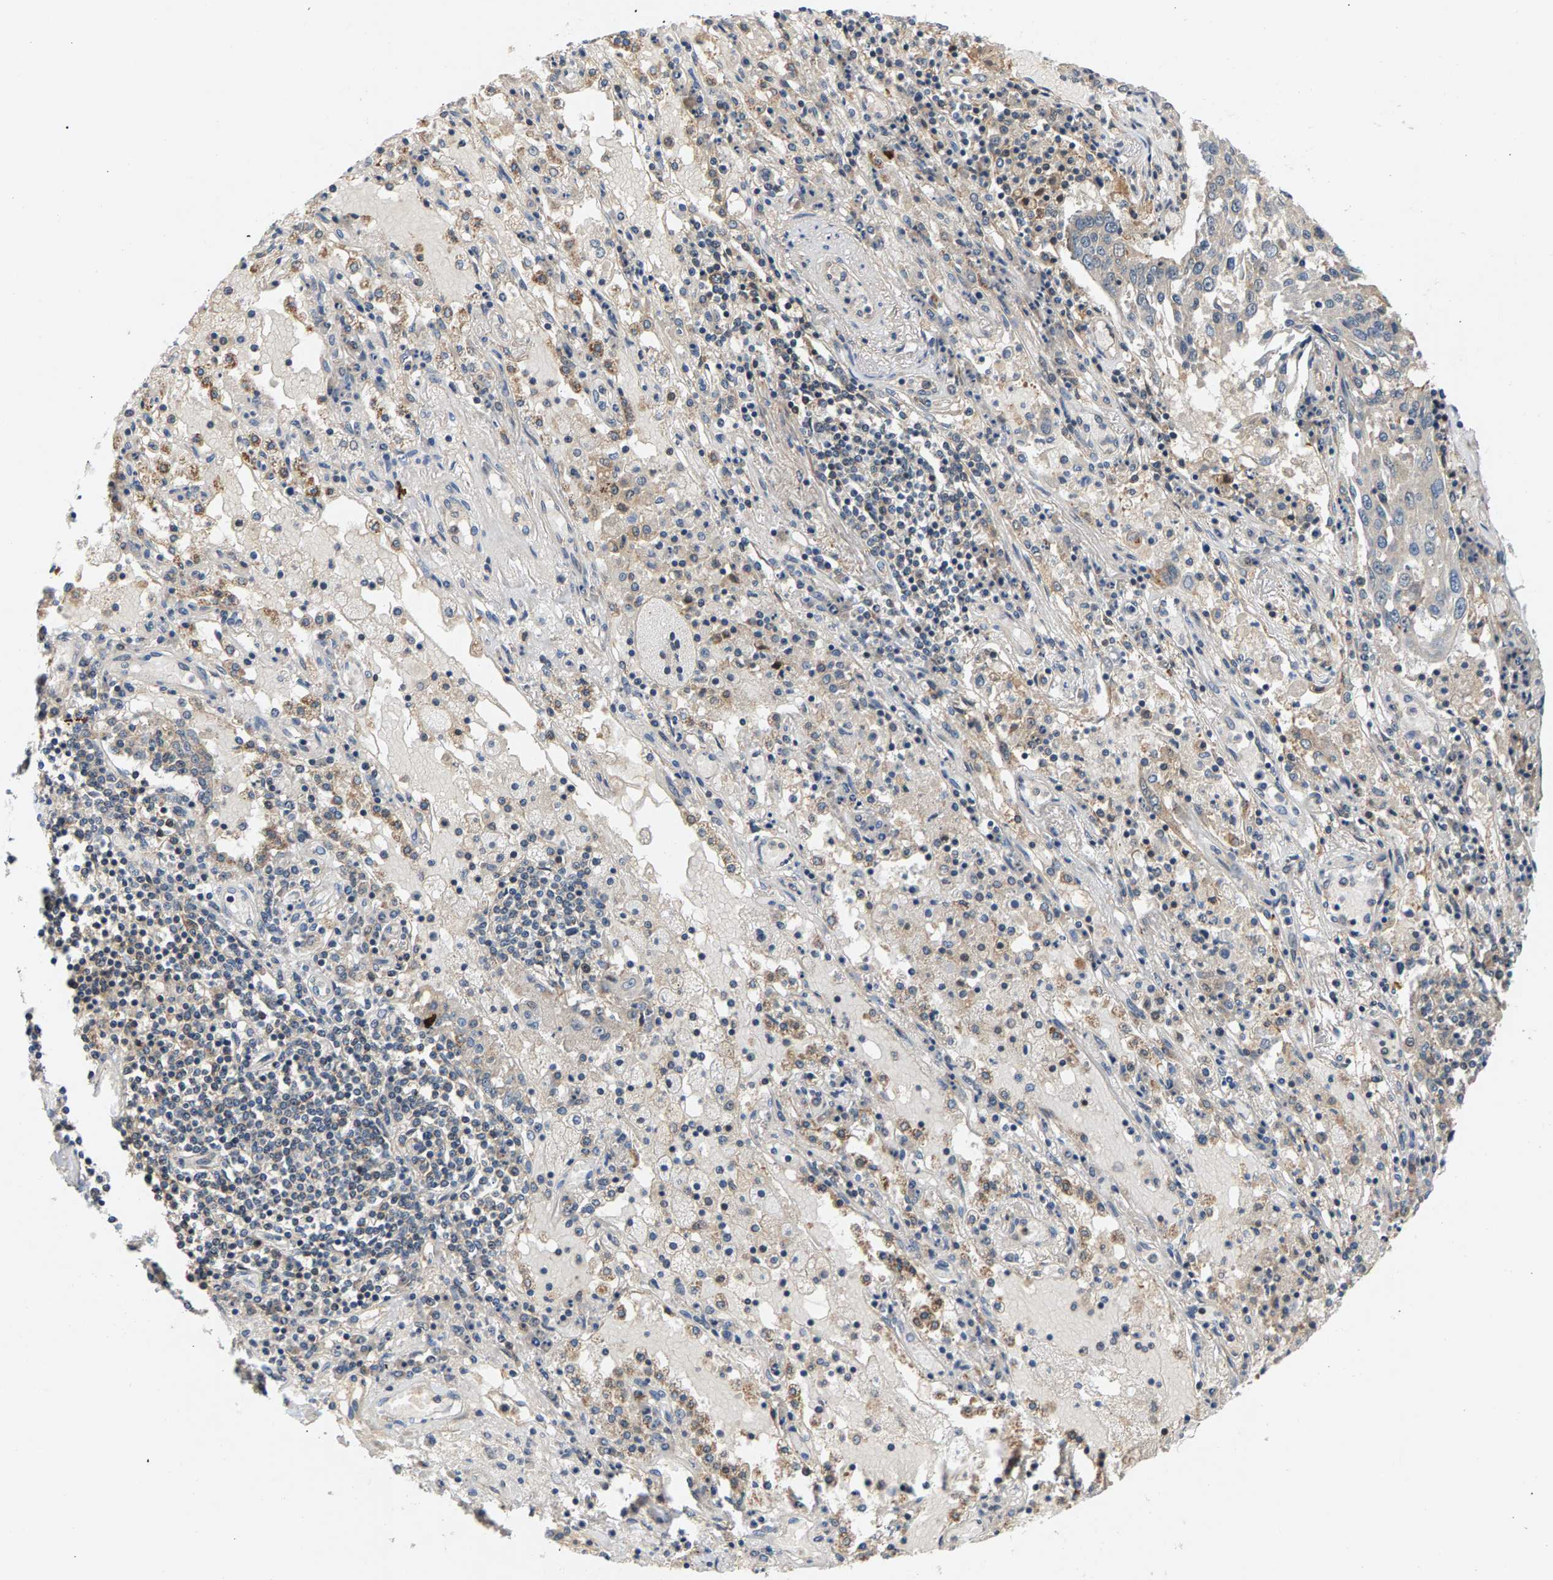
{"staining": {"intensity": "negative", "quantity": "none", "location": "none"}, "tissue": "lung cancer", "cell_type": "Tumor cells", "image_type": "cancer", "snomed": [{"axis": "morphology", "description": "Squamous cell carcinoma, NOS"}, {"axis": "topography", "description": "Lung"}], "caption": "Lung cancer (squamous cell carcinoma) stained for a protein using immunohistochemistry (IHC) shows no staining tumor cells.", "gene": "FAM78A", "patient": {"sex": "male", "age": 65}}